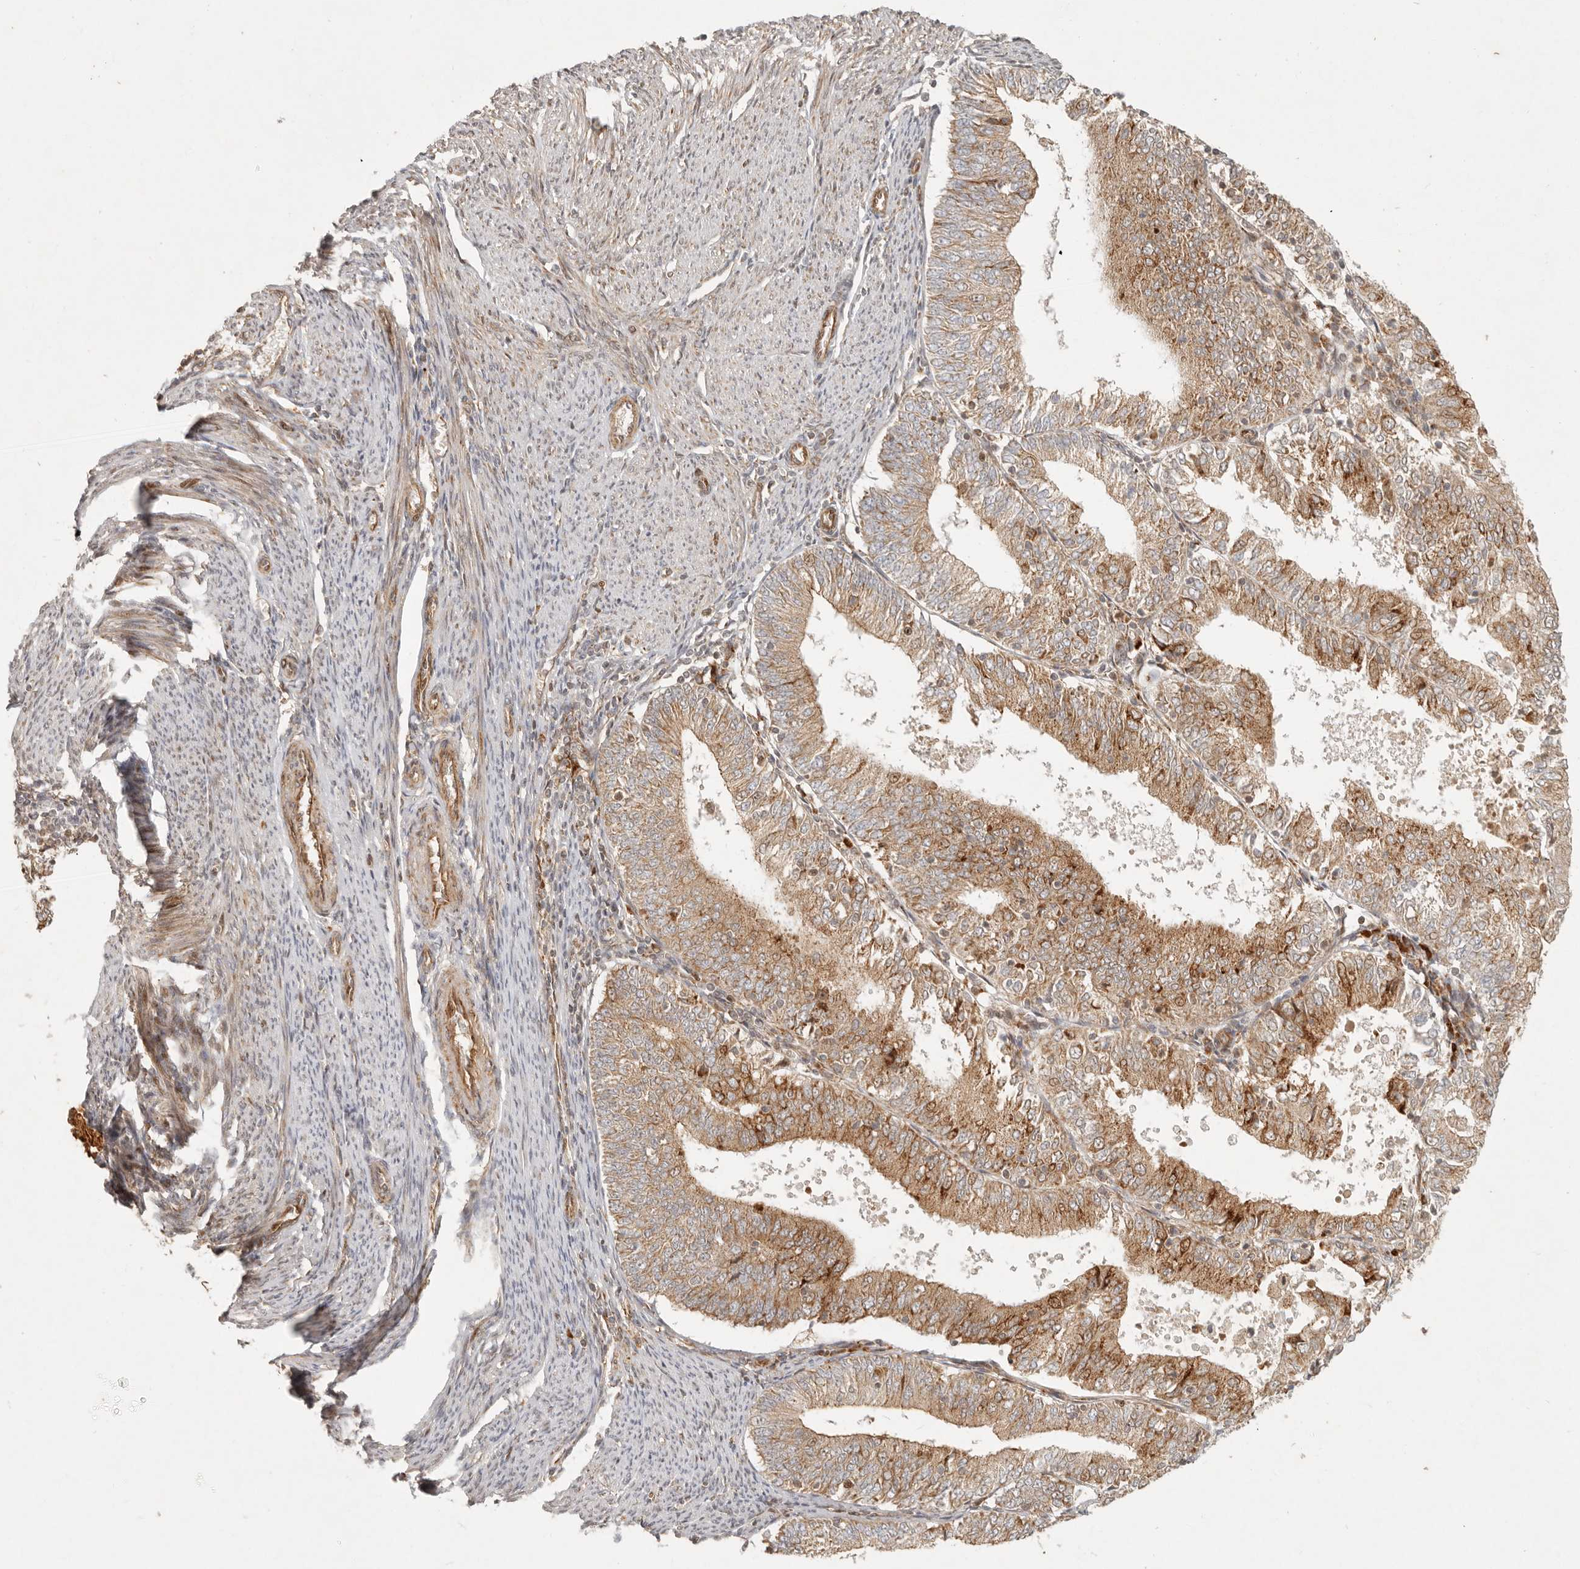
{"staining": {"intensity": "moderate", "quantity": ">75%", "location": "cytoplasmic/membranous"}, "tissue": "endometrial cancer", "cell_type": "Tumor cells", "image_type": "cancer", "snomed": [{"axis": "morphology", "description": "Adenocarcinoma, NOS"}, {"axis": "topography", "description": "Endometrium"}], "caption": "The immunohistochemical stain highlights moderate cytoplasmic/membranous positivity in tumor cells of endometrial cancer (adenocarcinoma) tissue.", "gene": "KLHL38", "patient": {"sex": "female", "age": 57}}